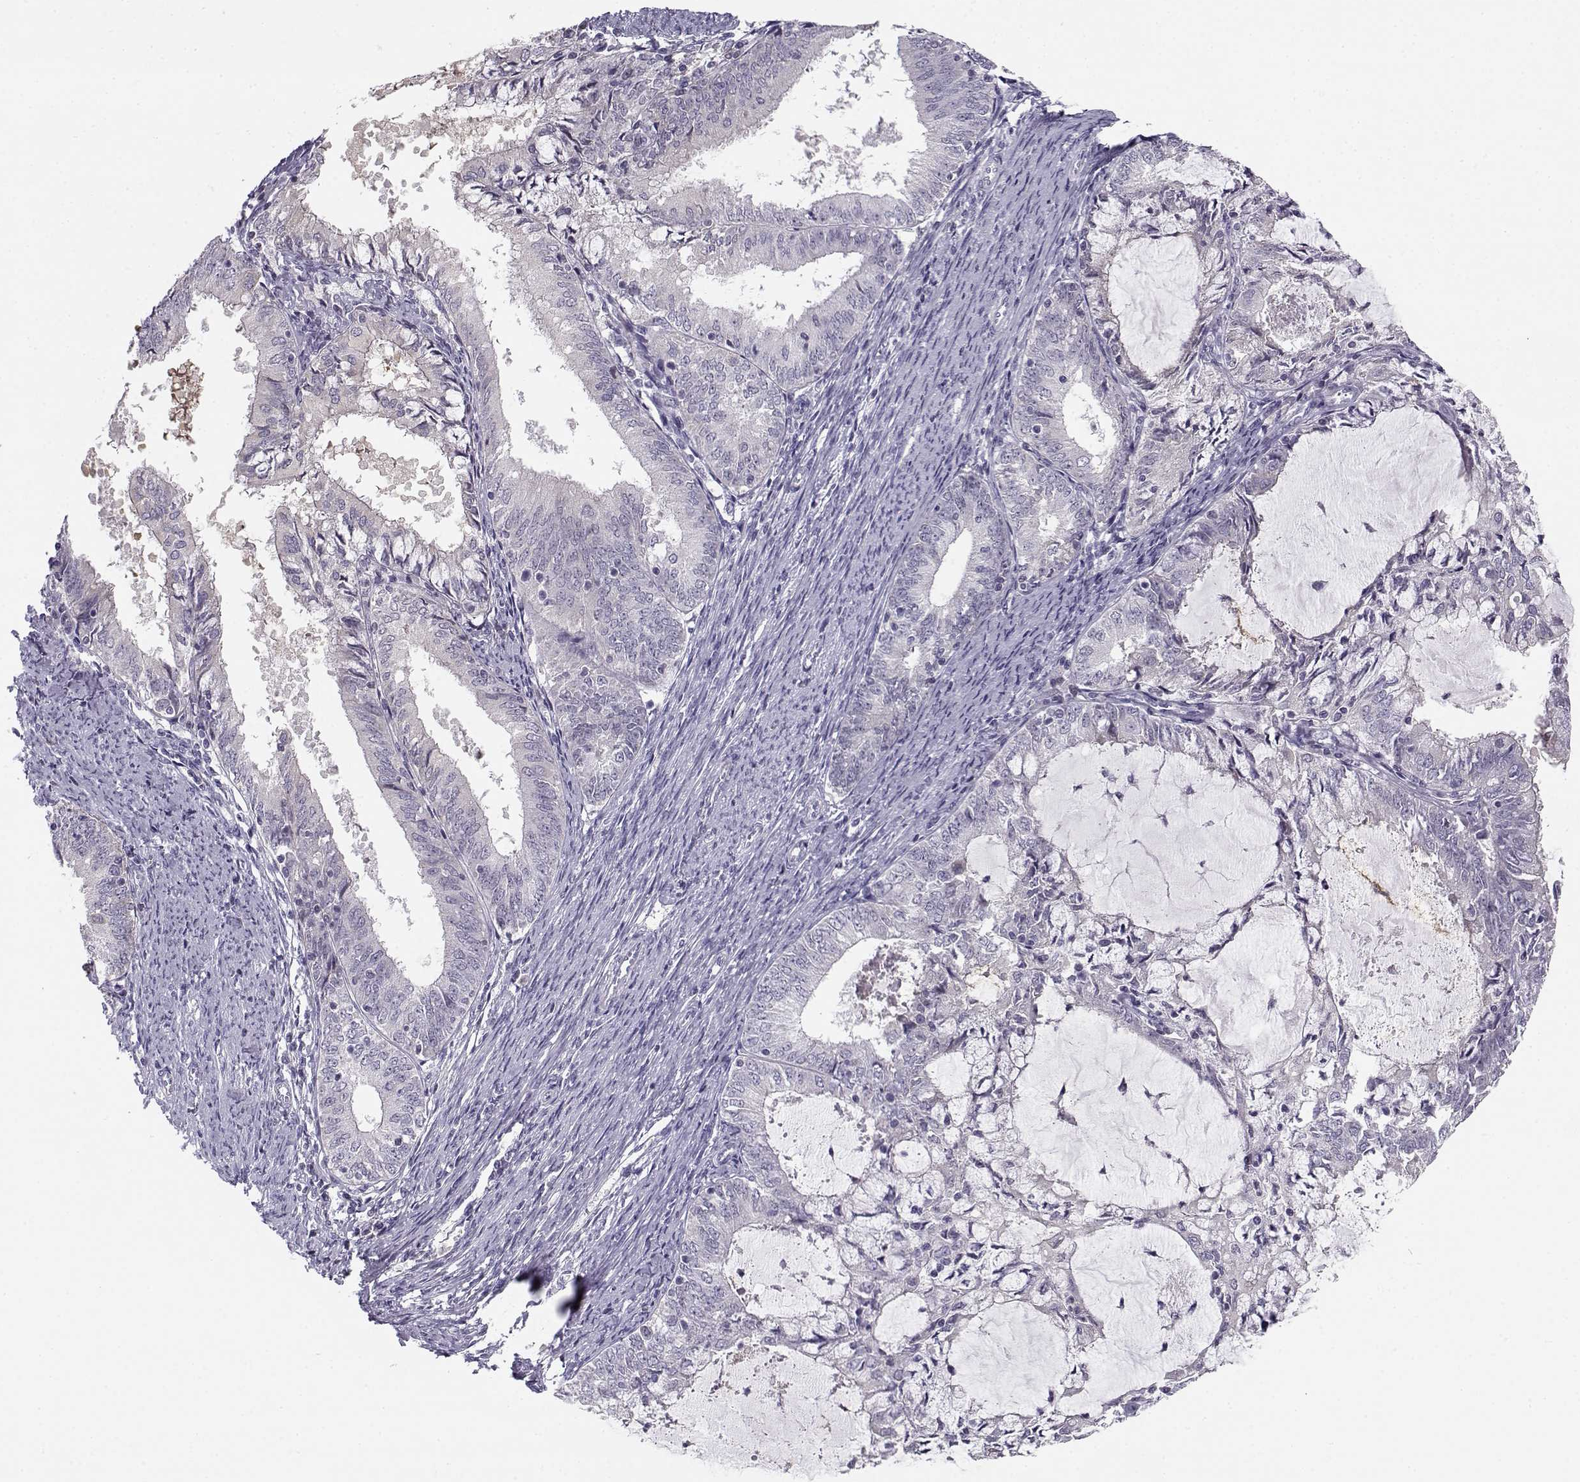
{"staining": {"intensity": "negative", "quantity": "none", "location": "none"}, "tissue": "endometrial cancer", "cell_type": "Tumor cells", "image_type": "cancer", "snomed": [{"axis": "morphology", "description": "Adenocarcinoma, NOS"}, {"axis": "topography", "description": "Endometrium"}], "caption": "Endometrial cancer stained for a protein using IHC displays no staining tumor cells.", "gene": "DDX25", "patient": {"sex": "female", "age": 57}}